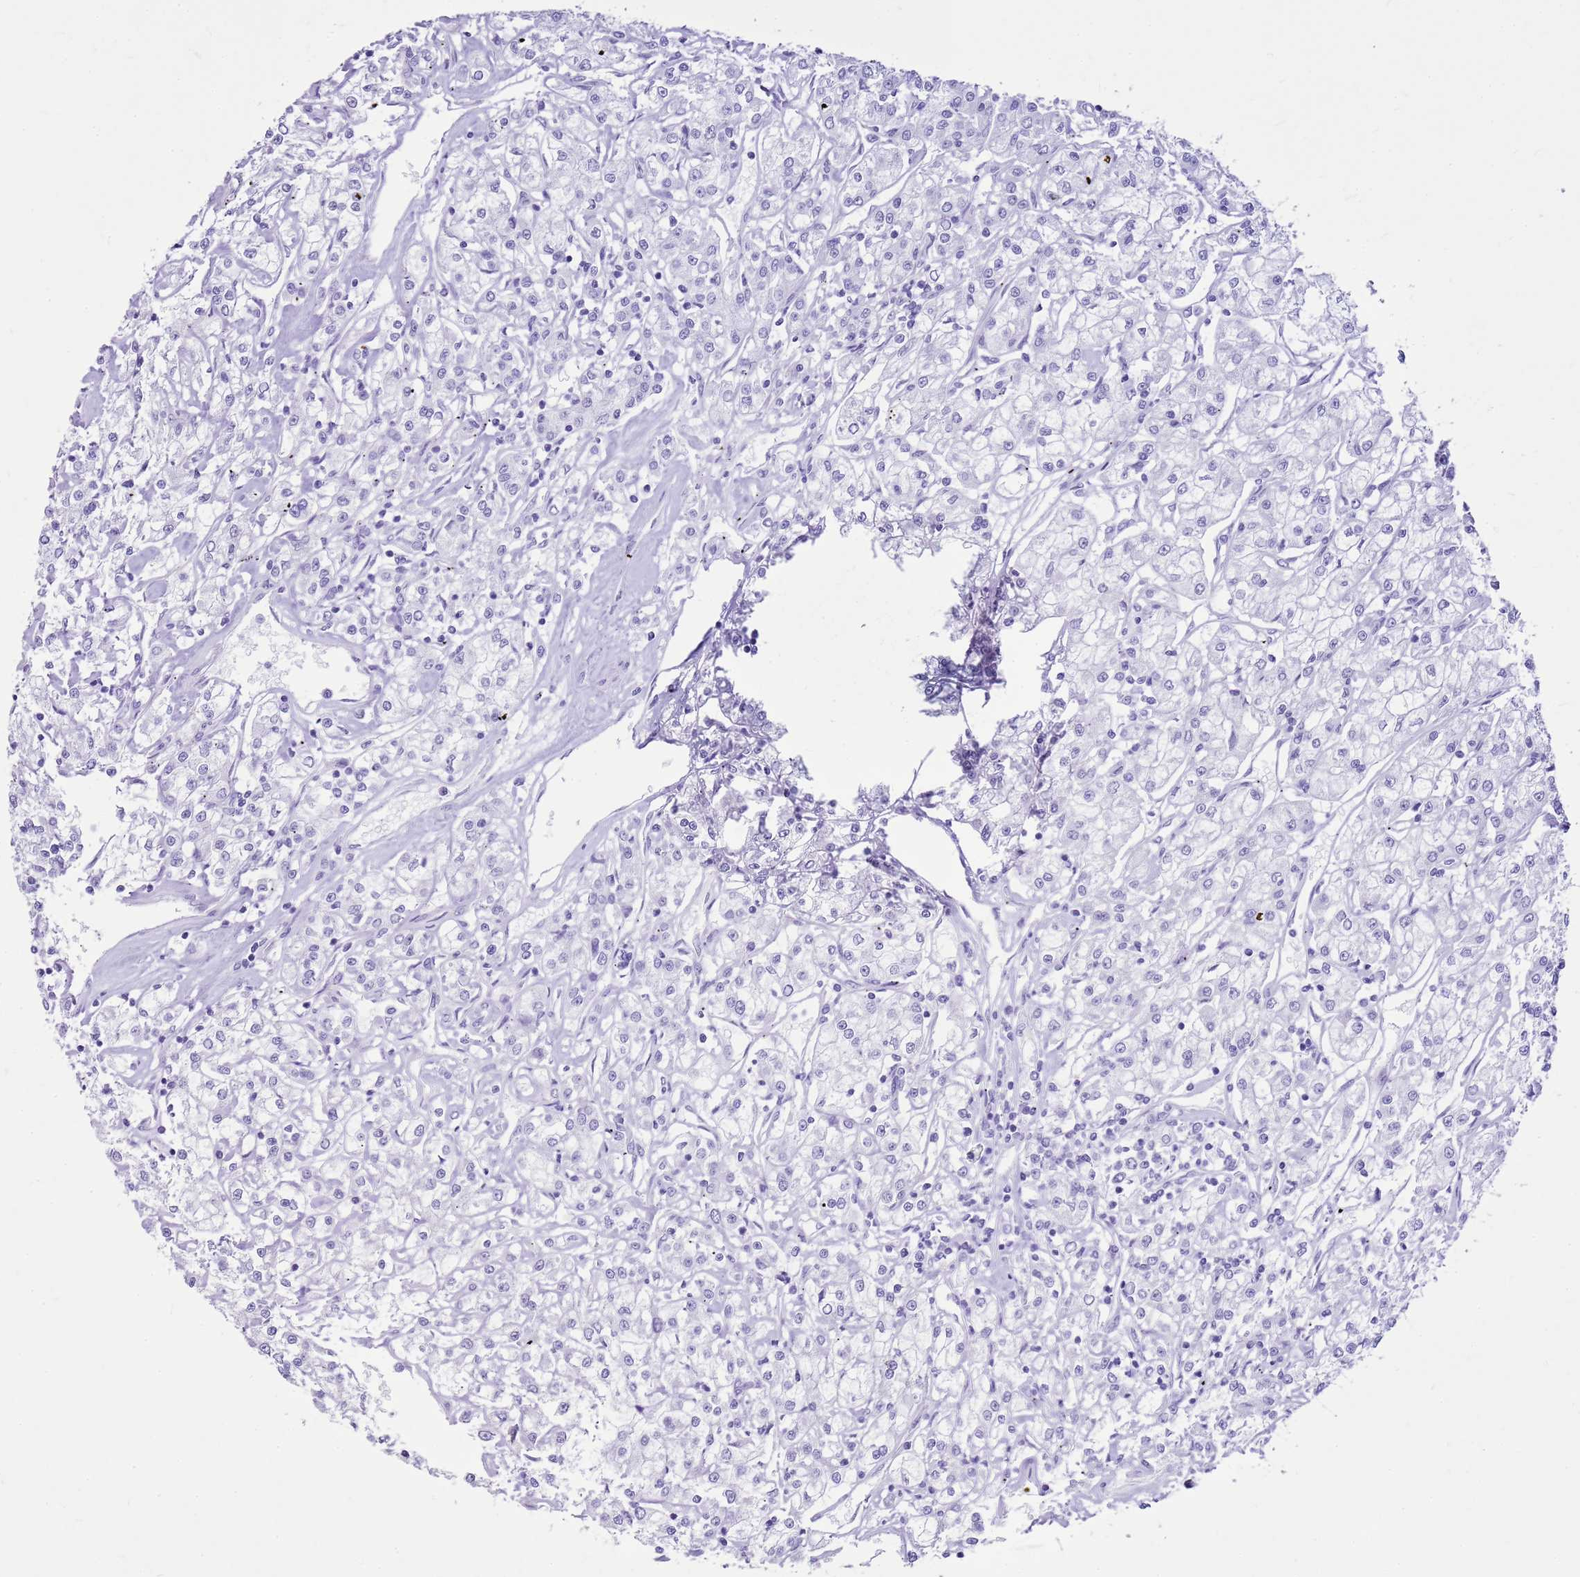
{"staining": {"intensity": "negative", "quantity": "none", "location": "none"}, "tissue": "renal cancer", "cell_type": "Tumor cells", "image_type": "cancer", "snomed": [{"axis": "morphology", "description": "Adenocarcinoma, NOS"}, {"axis": "topography", "description": "Kidney"}], "caption": "IHC histopathology image of renal cancer (adenocarcinoma) stained for a protein (brown), which reveals no expression in tumor cells.", "gene": "CA8", "patient": {"sex": "female", "age": 59}}